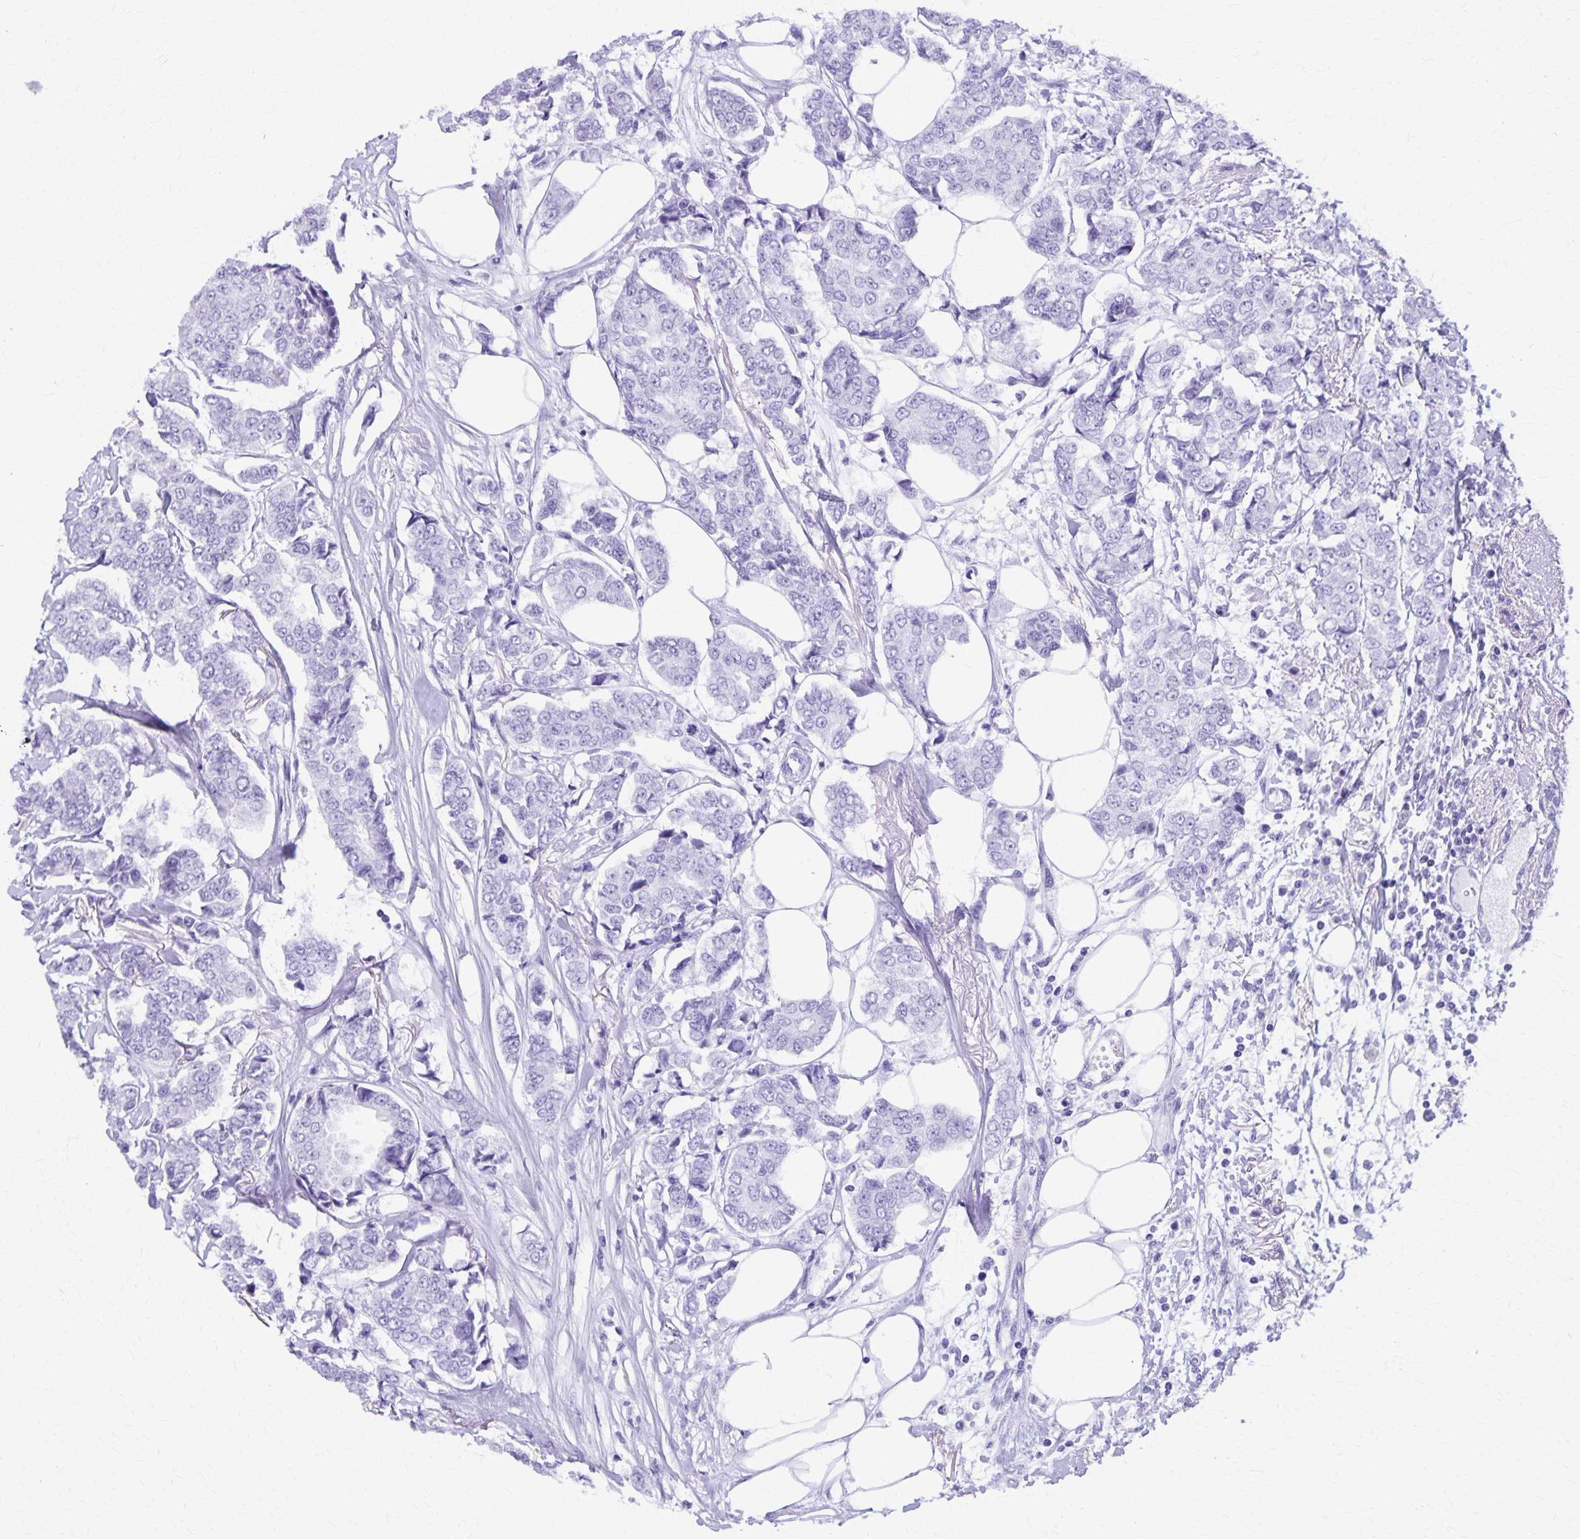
{"staining": {"intensity": "negative", "quantity": "none", "location": "none"}, "tissue": "breast cancer", "cell_type": "Tumor cells", "image_type": "cancer", "snomed": [{"axis": "morphology", "description": "Duct carcinoma"}, {"axis": "topography", "description": "Breast"}], "caption": "Immunohistochemistry (IHC) micrograph of human breast intraductal carcinoma stained for a protein (brown), which demonstrates no staining in tumor cells.", "gene": "DEFA5", "patient": {"sex": "female", "age": 94}}